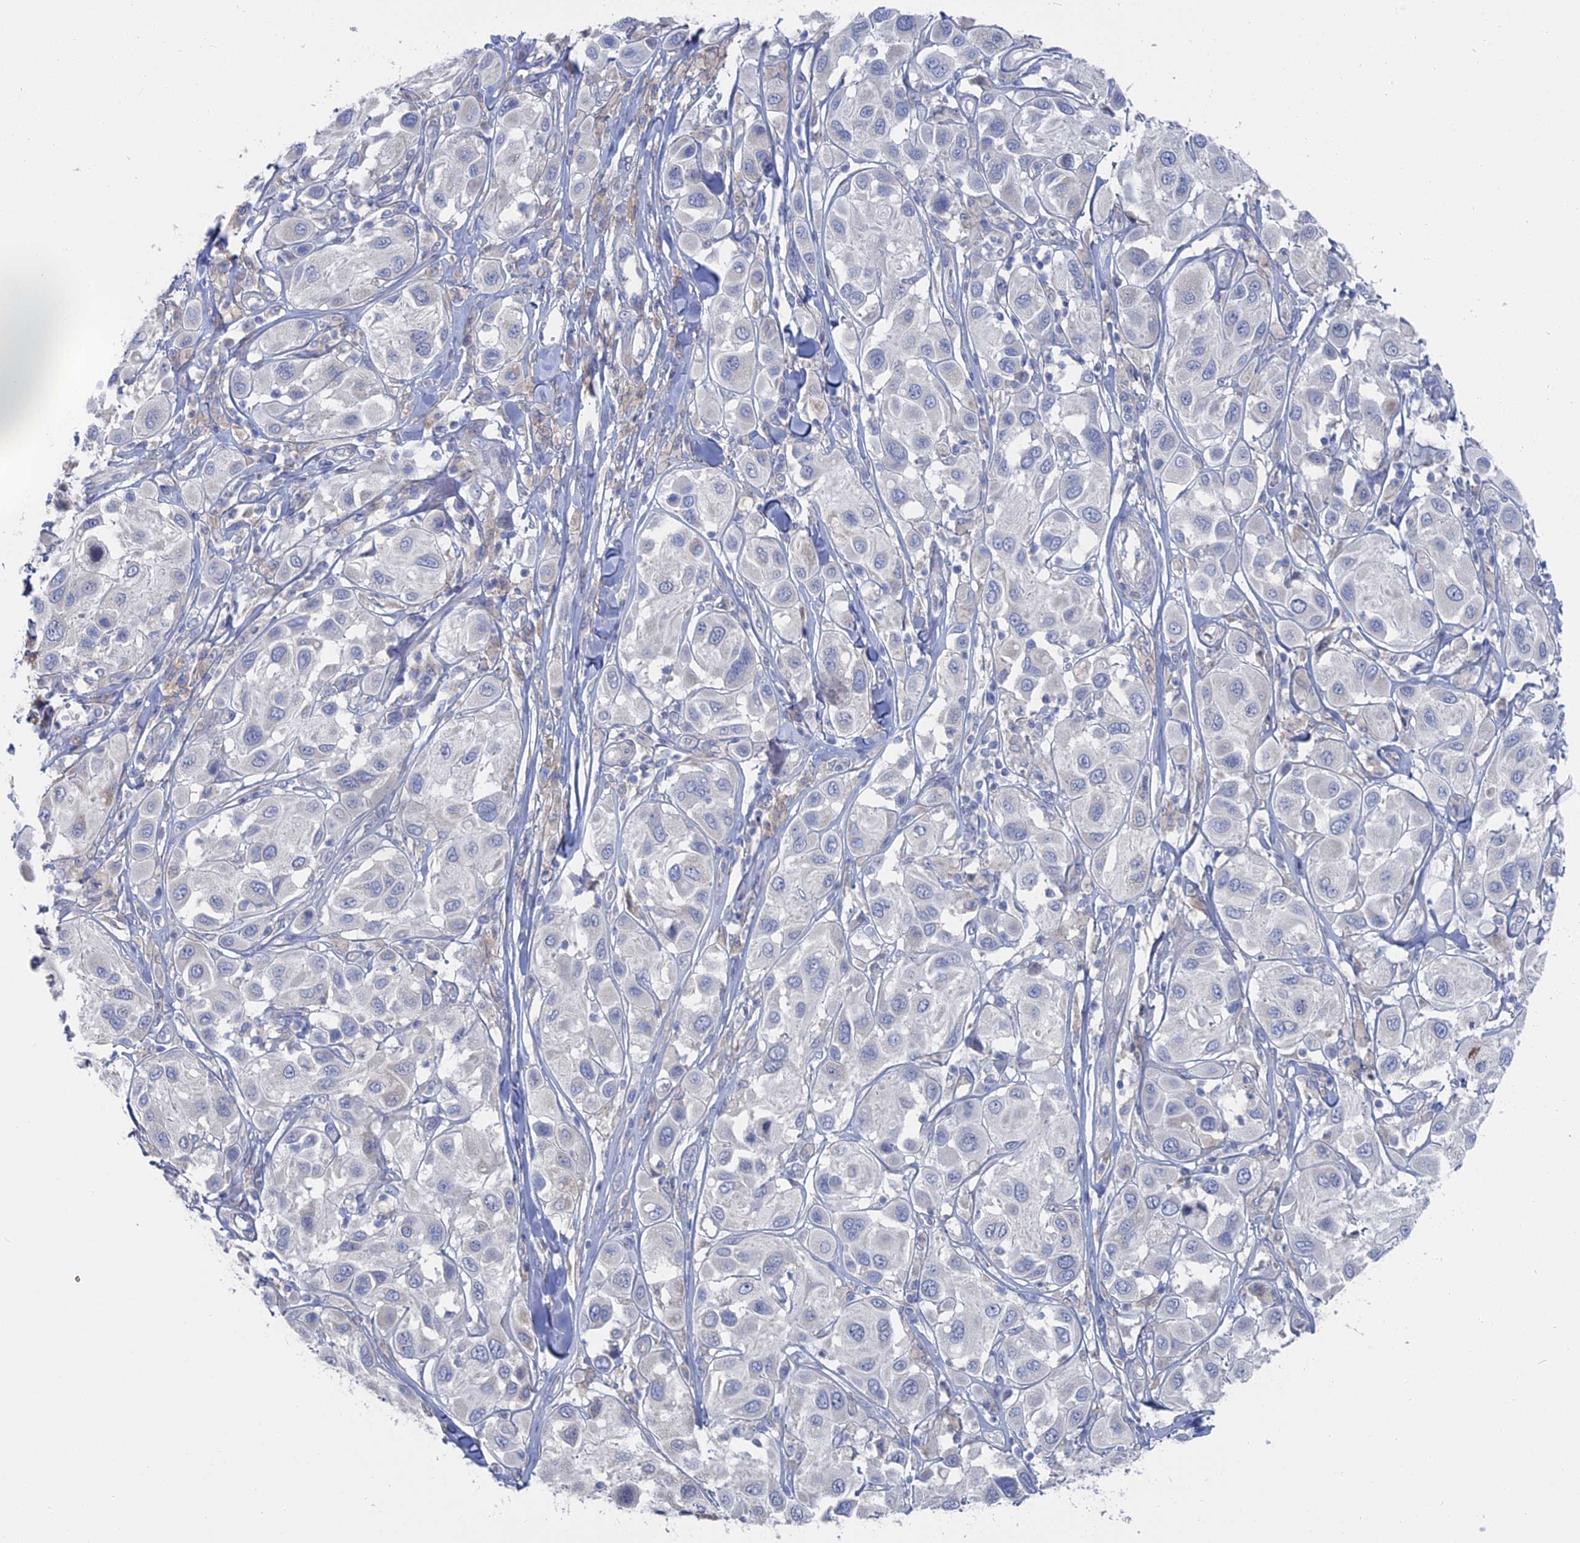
{"staining": {"intensity": "negative", "quantity": "none", "location": "none"}, "tissue": "melanoma", "cell_type": "Tumor cells", "image_type": "cancer", "snomed": [{"axis": "morphology", "description": "Malignant melanoma, Metastatic site"}, {"axis": "topography", "description": "Skin"}], "caption": "IHC micrograph of human melanoma stained for a protein (brown), which displays no positivity in tumor cells.", "gene": "CCDC149", "patient": {"sex": "male", "age": 41}}